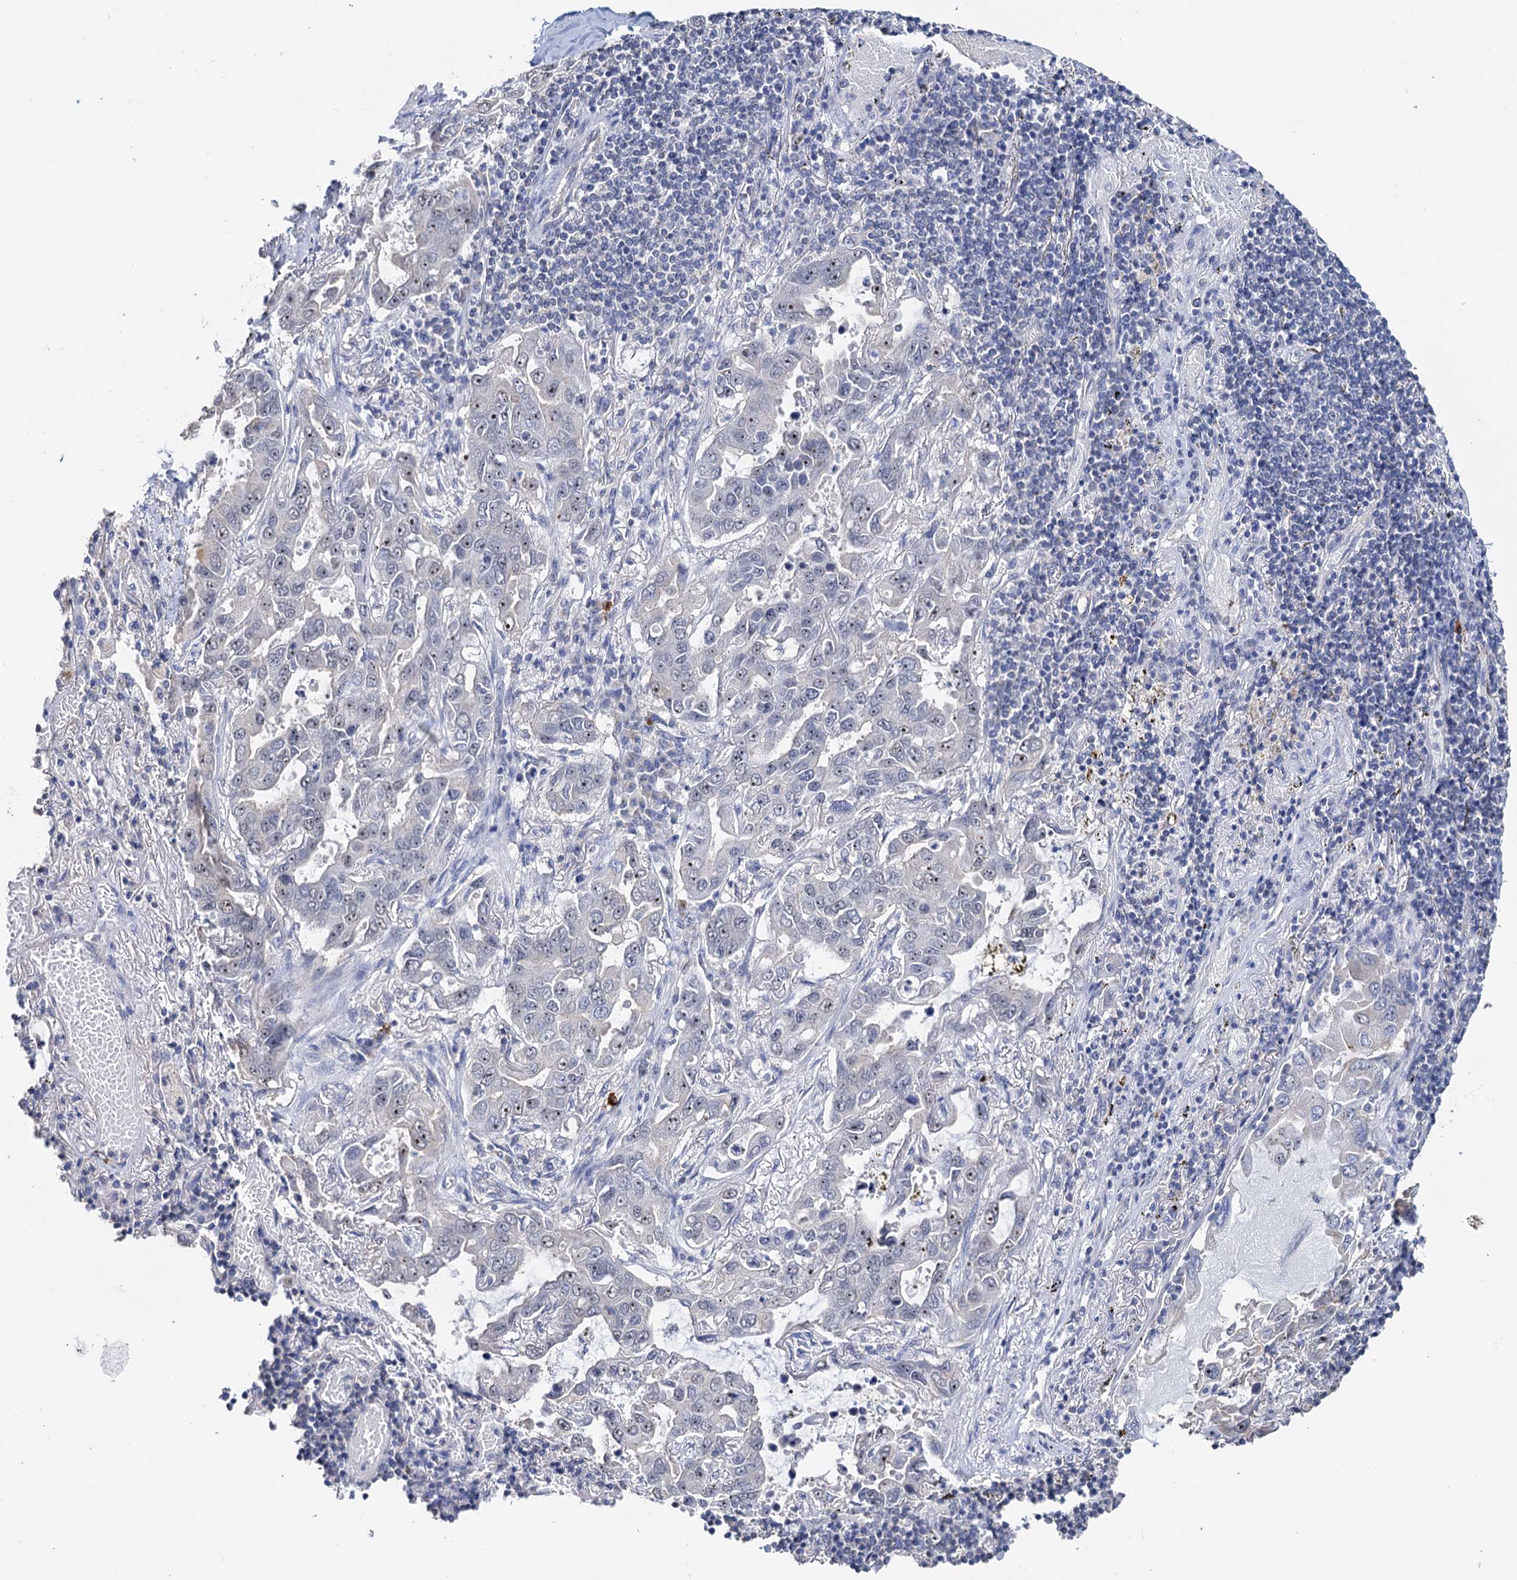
{"staining": {"intensity": "moderate", "quantity": "<25%", "location": "nuclear"}, "tissue": "lung cancer", "cell_type": "Tumor cells", "image_type": "cancer", "snomed": [{"axis": "morphology", "description": "Adenocarcinoma, NOS"}, {"axis": "topography", "description": "Lung"}], "caption": "Lung cancer (adenocarcinoma) stained for a protein shows moderate nuclear positivity in tumor cells. (Brightfield microscopy of DAB IHC at high magnification).", "gene": "C2CD3", "patient": {"sex": "male", "age": 64}}